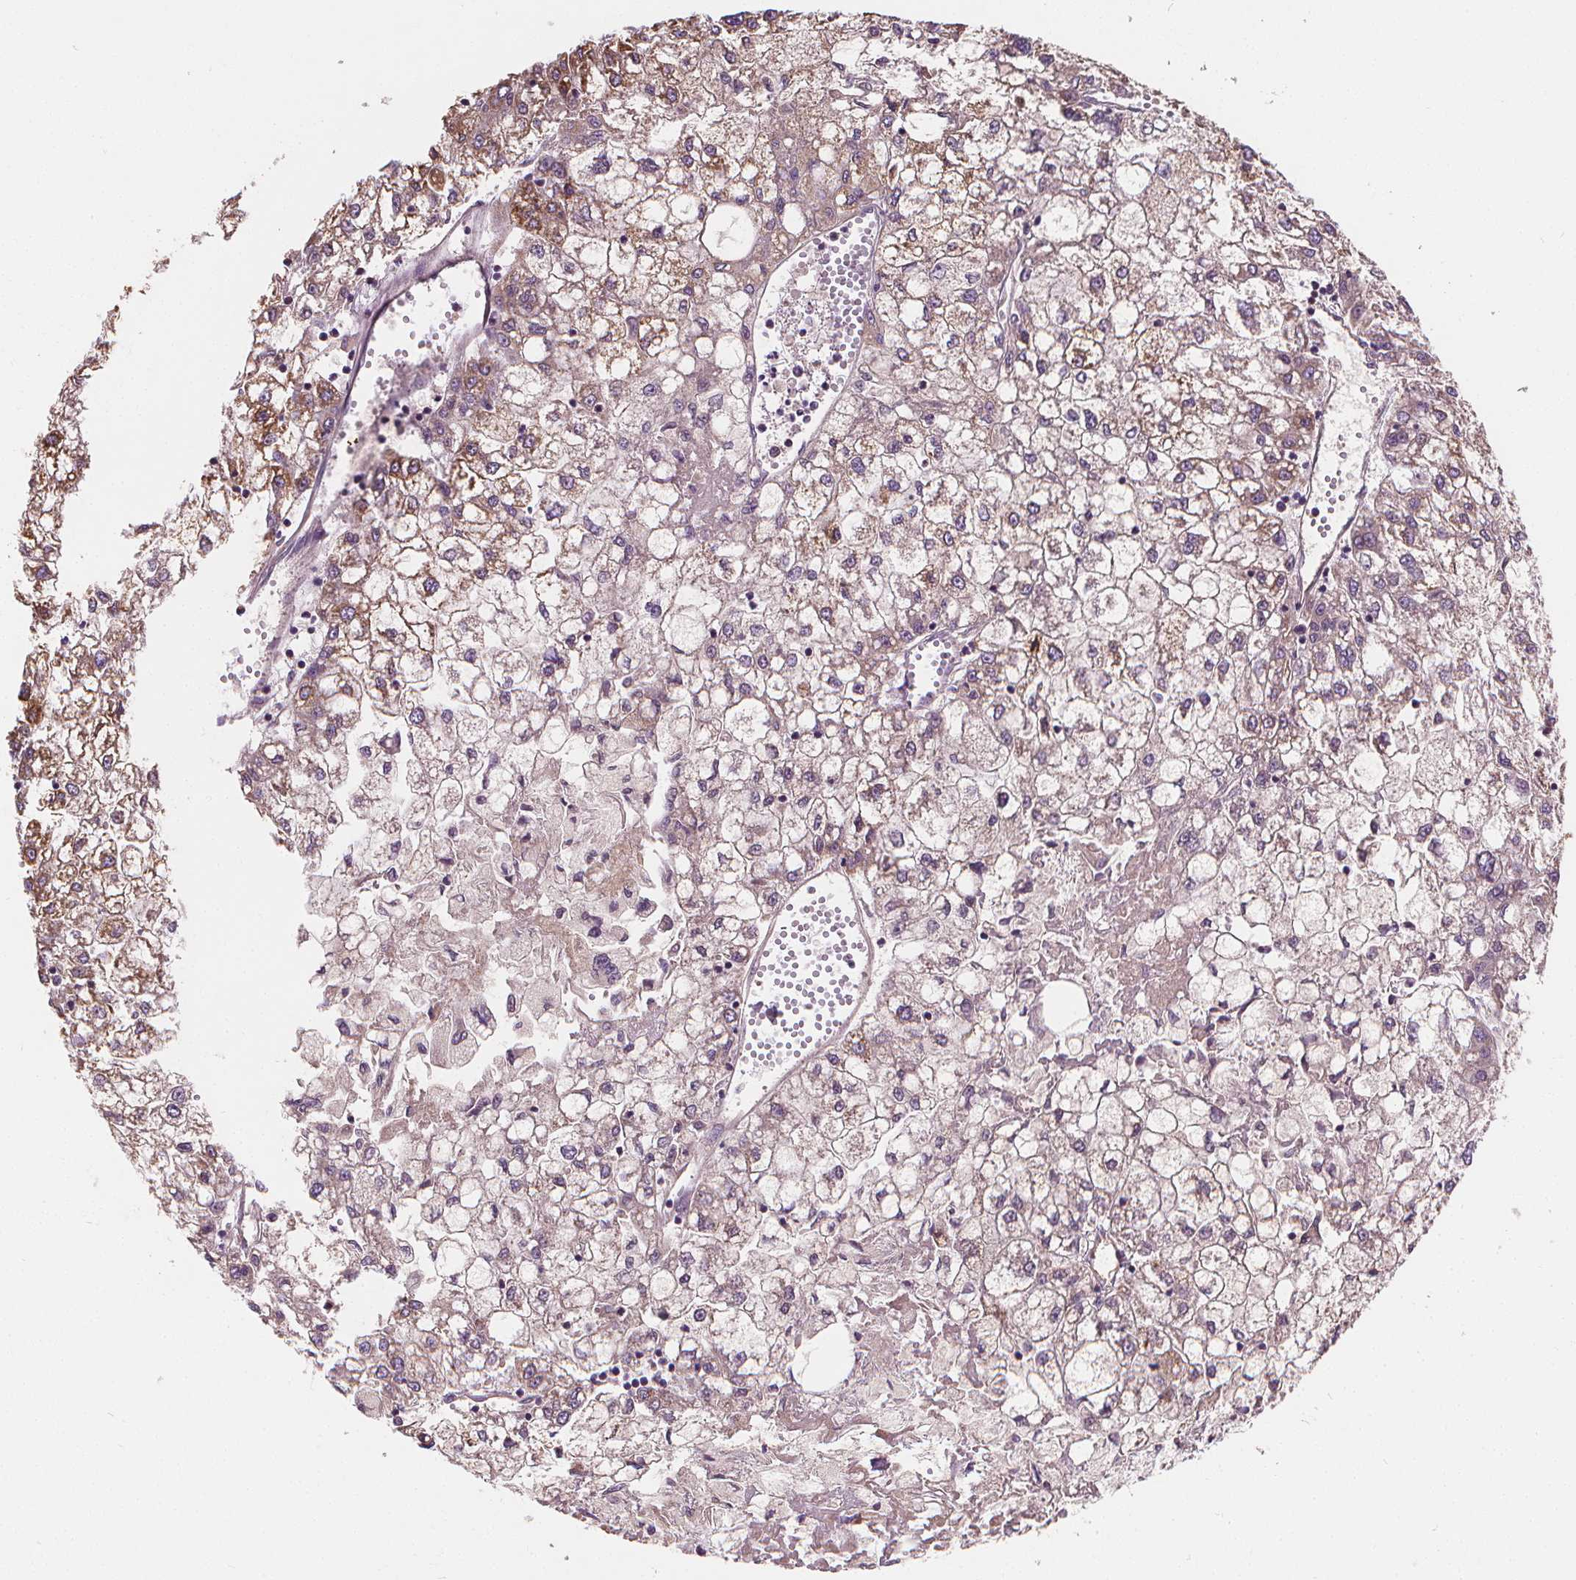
{"staining": {"intensity": "moderate", "quantity": "25%-75%", "location": "cytoplasmic/membranous"}, "tissue": "liver cancer", "cell_type": "Tumor cells", "image_type": "cancer", "snomed": [{"axis": "morphology", "description": "Carcinoma, Hepatocellular, NOS"}, {"axis": "topography", "description": "Liver"}], "caption": "An image of hepatocellular carcinoma (liver) stained for a protein demonstrates moderate cytoplasmic/membranous brown staining in tumor cells.", "gene": "RAB20", "patient": {"sex": "male", "age": 40}}